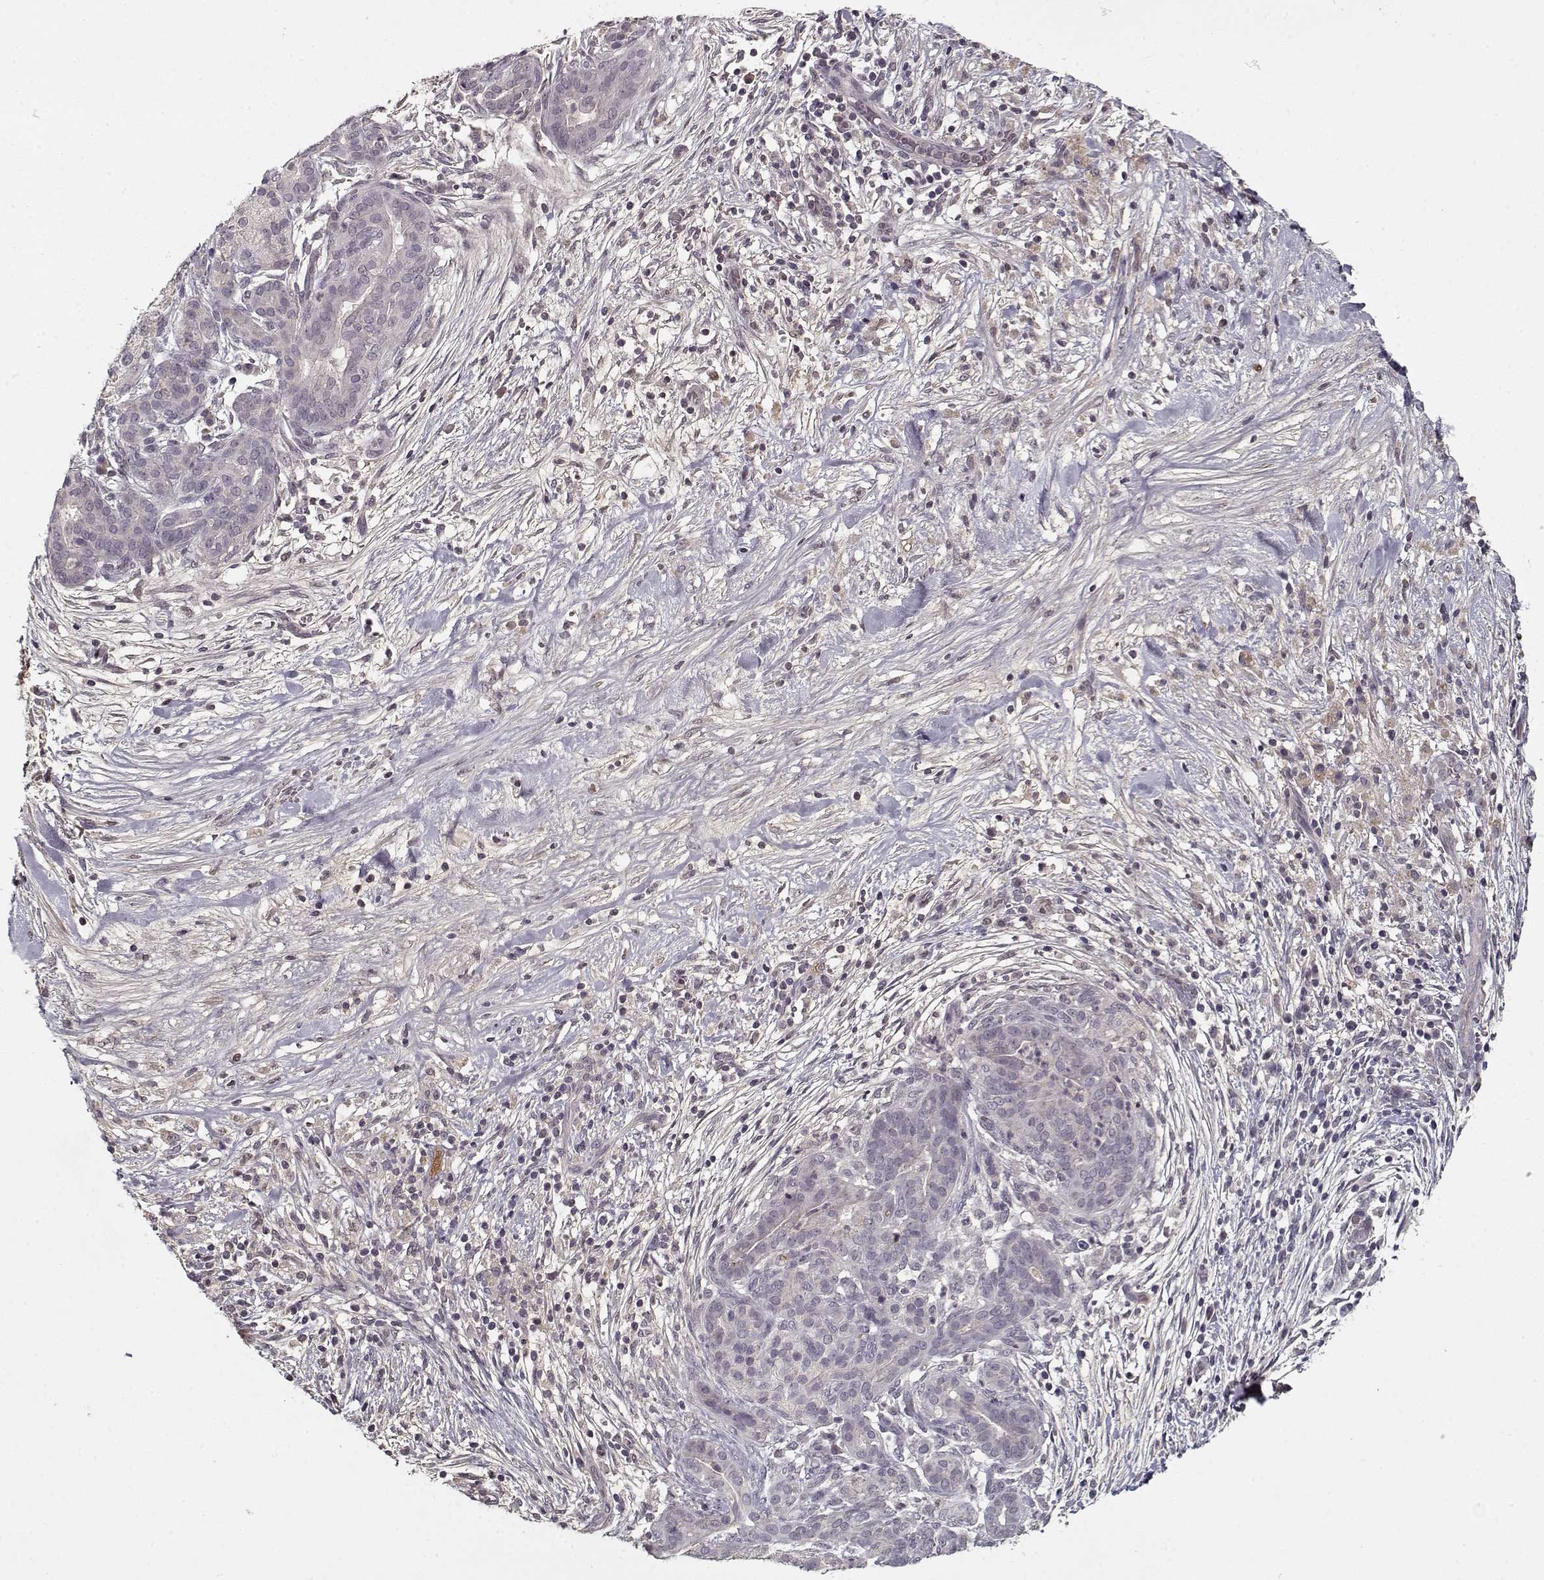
{"staining": {"intensity": "negative", "quantity": "none", "location": "none"}, "tissue": "pancreatic cancer", "cell_type": "Tumor cells", "image_type": "cancer", "snomed": [{"axis": "morphology", "description": "Adenocarcinoma, NOS"}, {"axis": "topography", "description": "Pancreas"}], "caption": "IHC histopathology image of human pancreatic adenocarcinoma stained for a protein (brown), which shows no expression in tumor cells.", "gene": "AFM", "patient": {"sex": "male", "age": 44}}